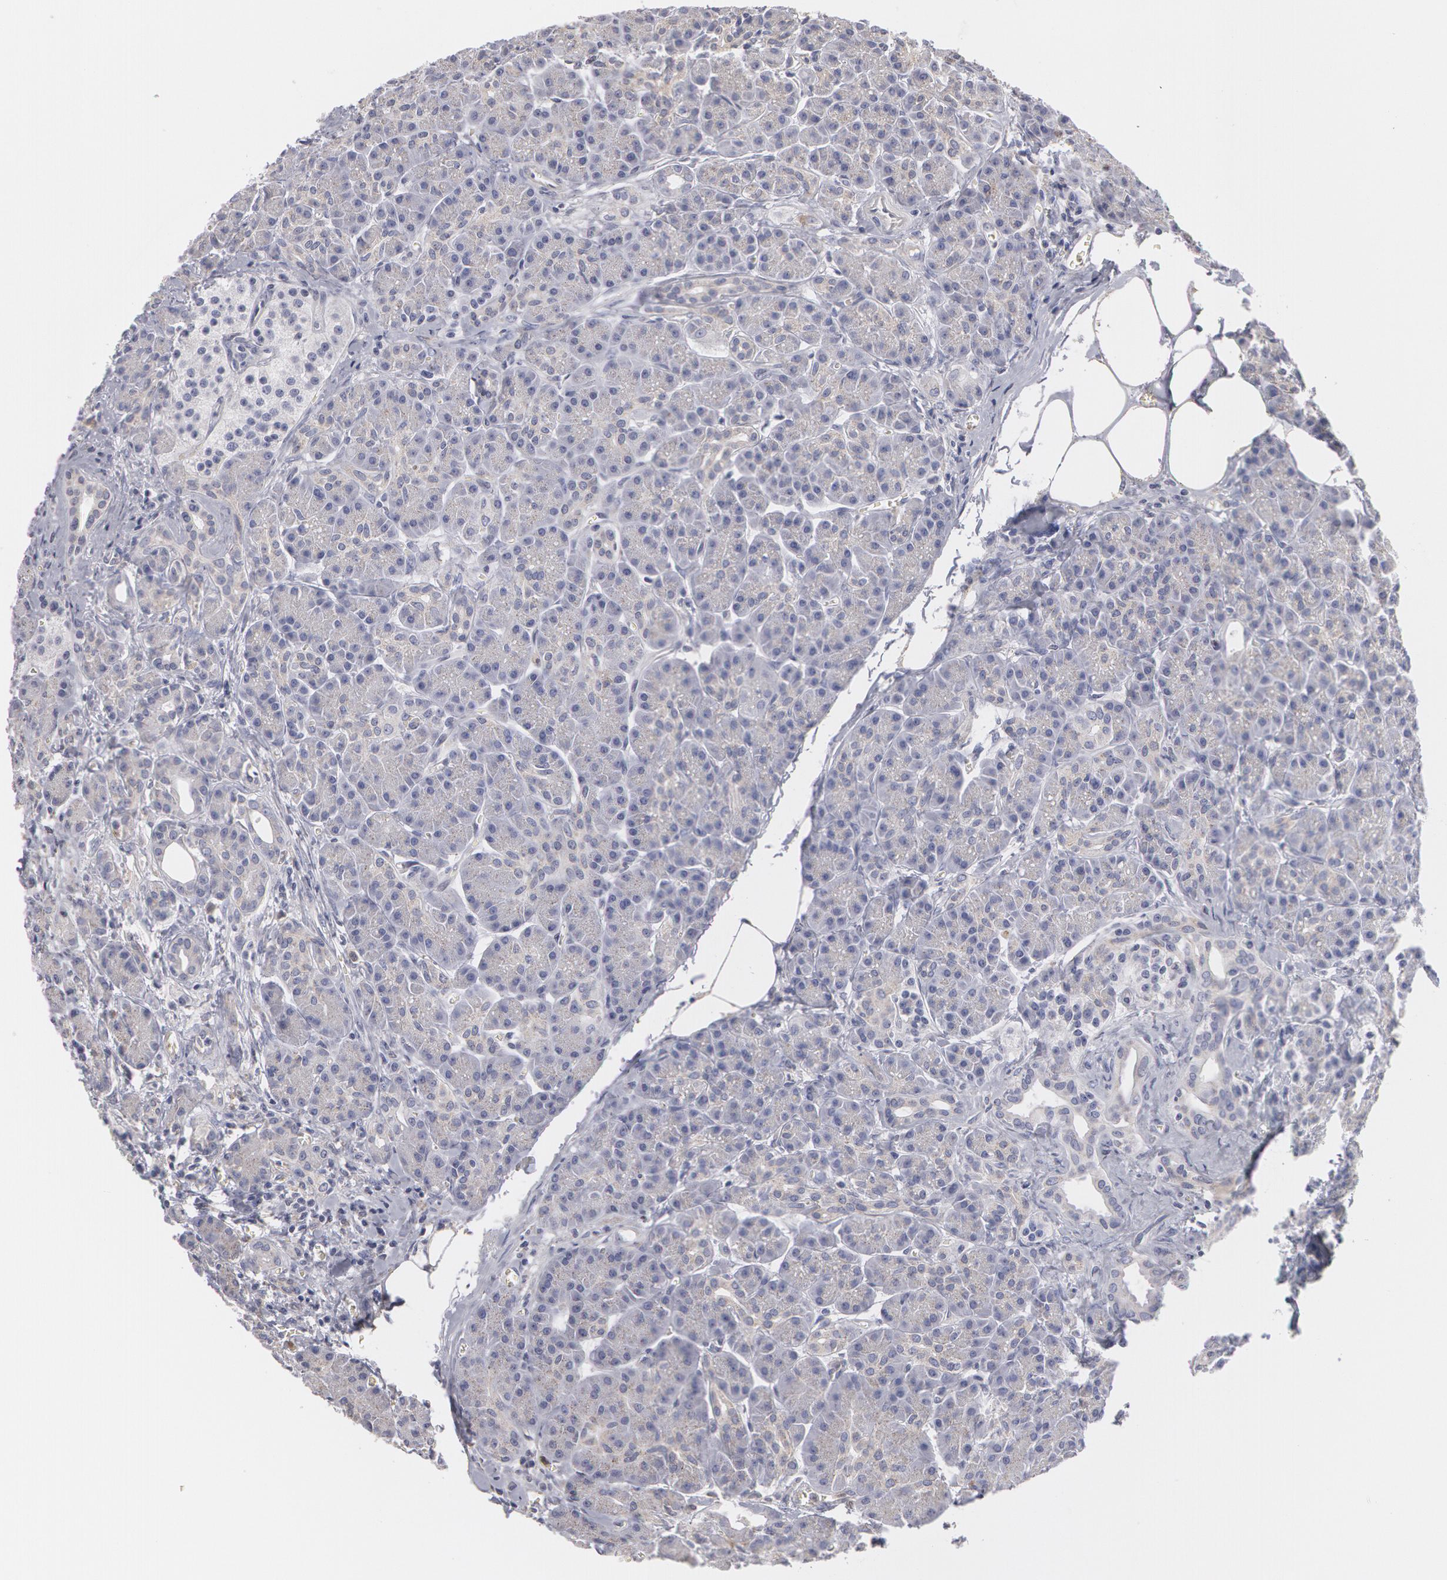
{"staining": {"intensity": "weak", "quantity": "25%-75%", "location": "cytoplasmic/membranous"}, "tissue": "pancreas", "cell_type": "Exocrine glandular cells", "image_type": "normal", "snomed": [{"axis": "morphology", "description": "Normal tissue, NOS"}, {"axis": "topography", "description": "Pancreas"}], "caption": "This photomicrograph shows immunohistochemistry staining of normal pancreas, with low weak cytoplasmic/membranous staining in approximately 25%-75% of exocrine glandular cells.", "gene": "CAT", "patient": {"sex": "male", "age": 73}}